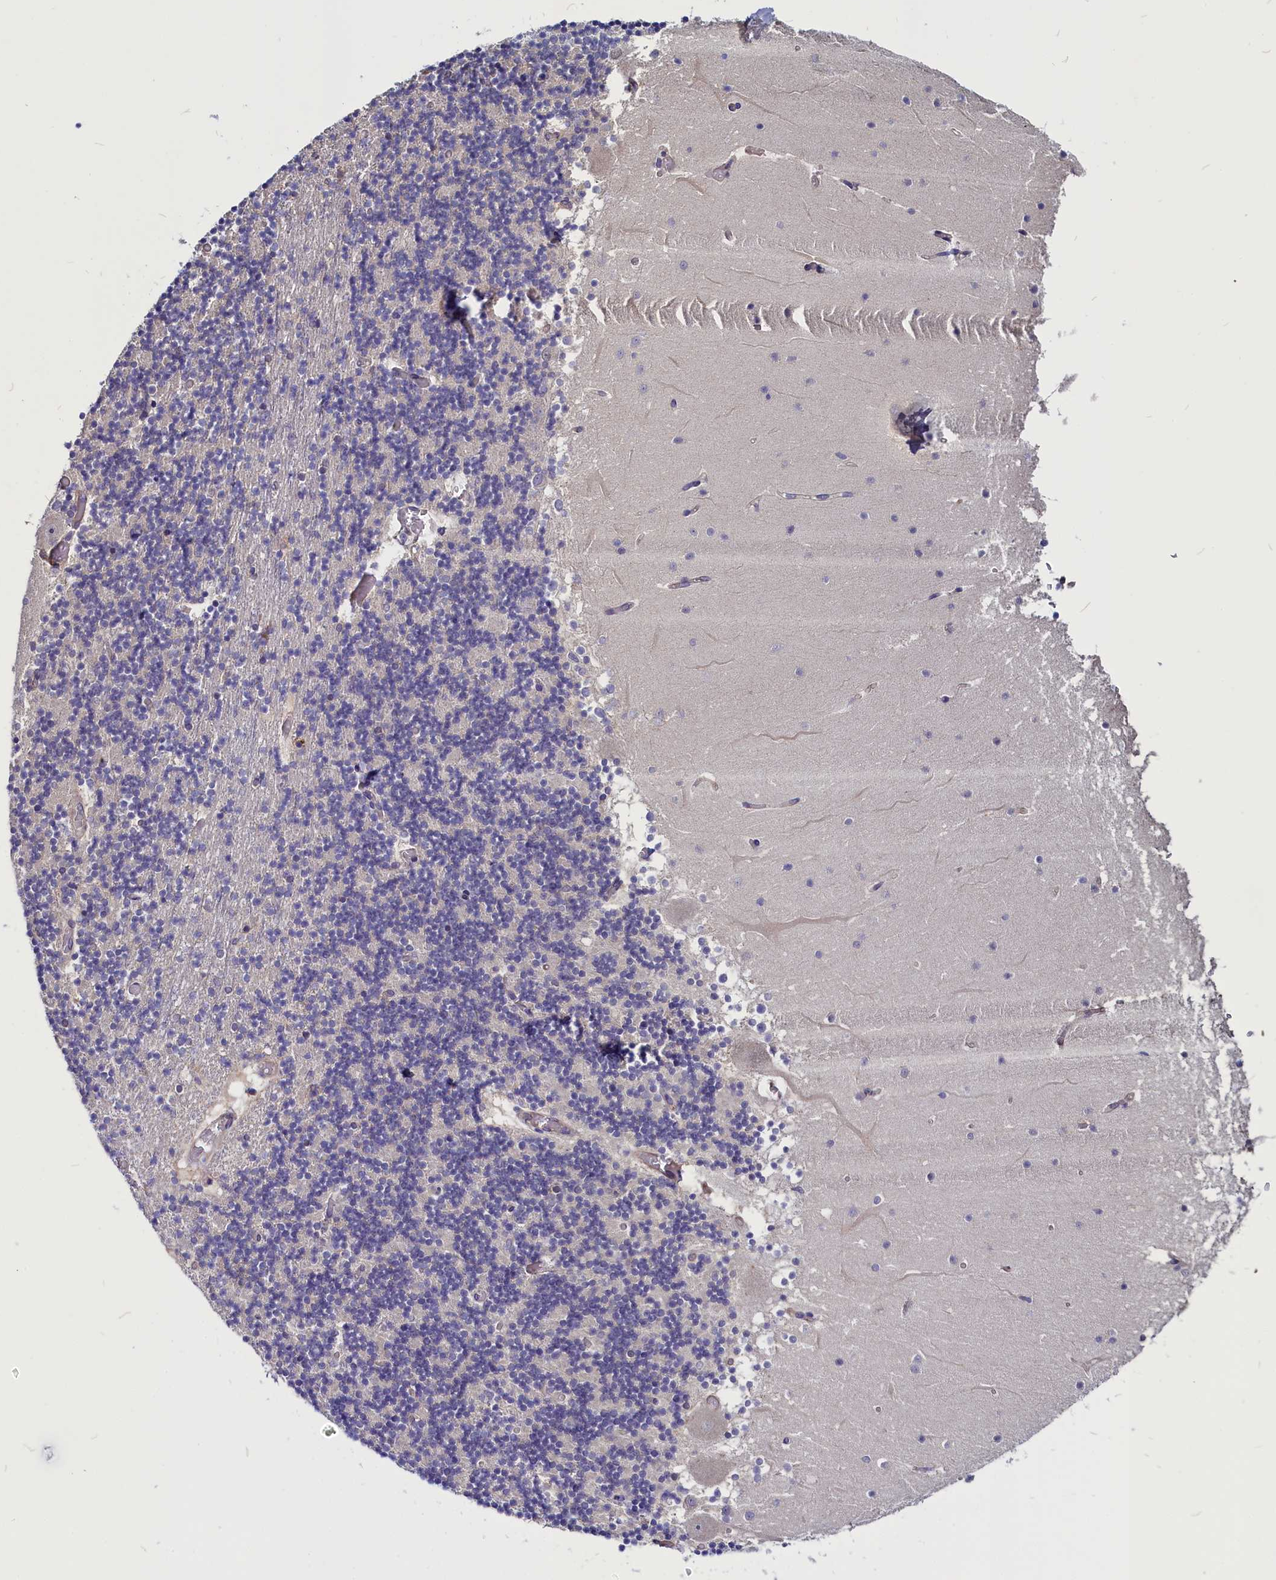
{"staining": {"intensity": "negative", "quantity": "none", "location": "none"}, "tissue": "cerebellum", "cell_type": "Cells in granular layer", "image_type": "normal", "snomed": [{"axis": "morphology", "description": "Normal tissue, NOS"}, {"axis": "topography", "description": "Cerebellum"}], "caption": "The photomicrograph exhibits no staining of cells in granular layer in unremarkable cerebellum.", "gene": "PDILT", "patient": {"sex": "female", "age": 28}}